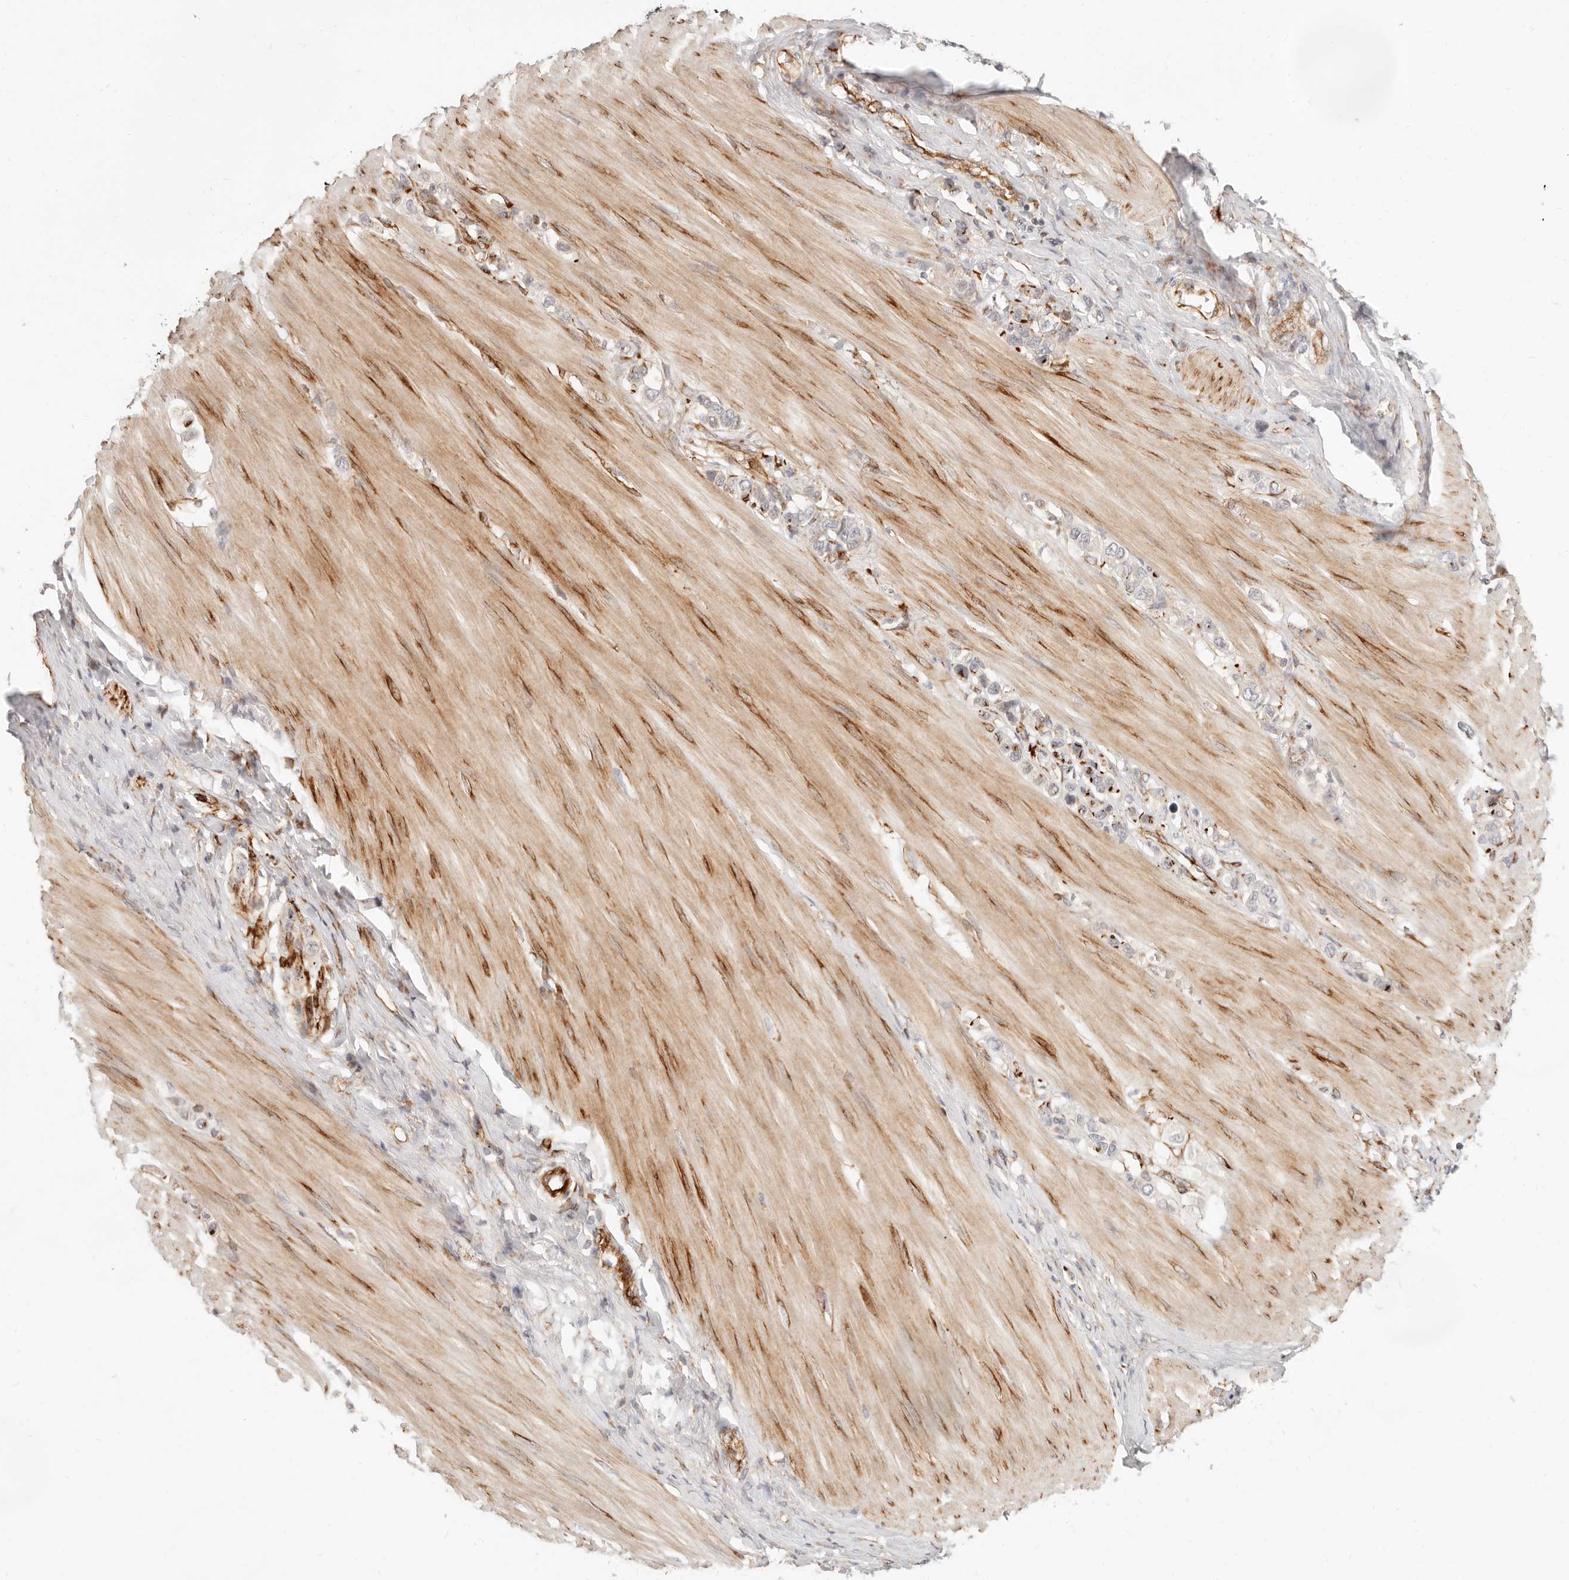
{"staining": {"intensity": "moderate", "quantity": "25%-75%", "location": "cytoplasmic/membranous,nuclear"}, "tissue": "stomach cancer", "cell_type": "Tumor cells", "image_type": "cancer", "snomed": [{"axis": "morphology", "description": "Adenocarcinoma, NOS"}, {"axis": "topography", "description": "Stomach"}], "caption": "Immunohistochemistry micrograph of neoplastic tissue: stomach cancer stained using immunohistochemistry reveals medium levels of moderate protein expression localized specifically in the cytoplasmic/membranous and nuclear of tumor cells, appearing as a cytoplasmic/membranous and nuclear brown color.", "gene": "SASS6", "patient": {"sex": "female", "age": 65}}